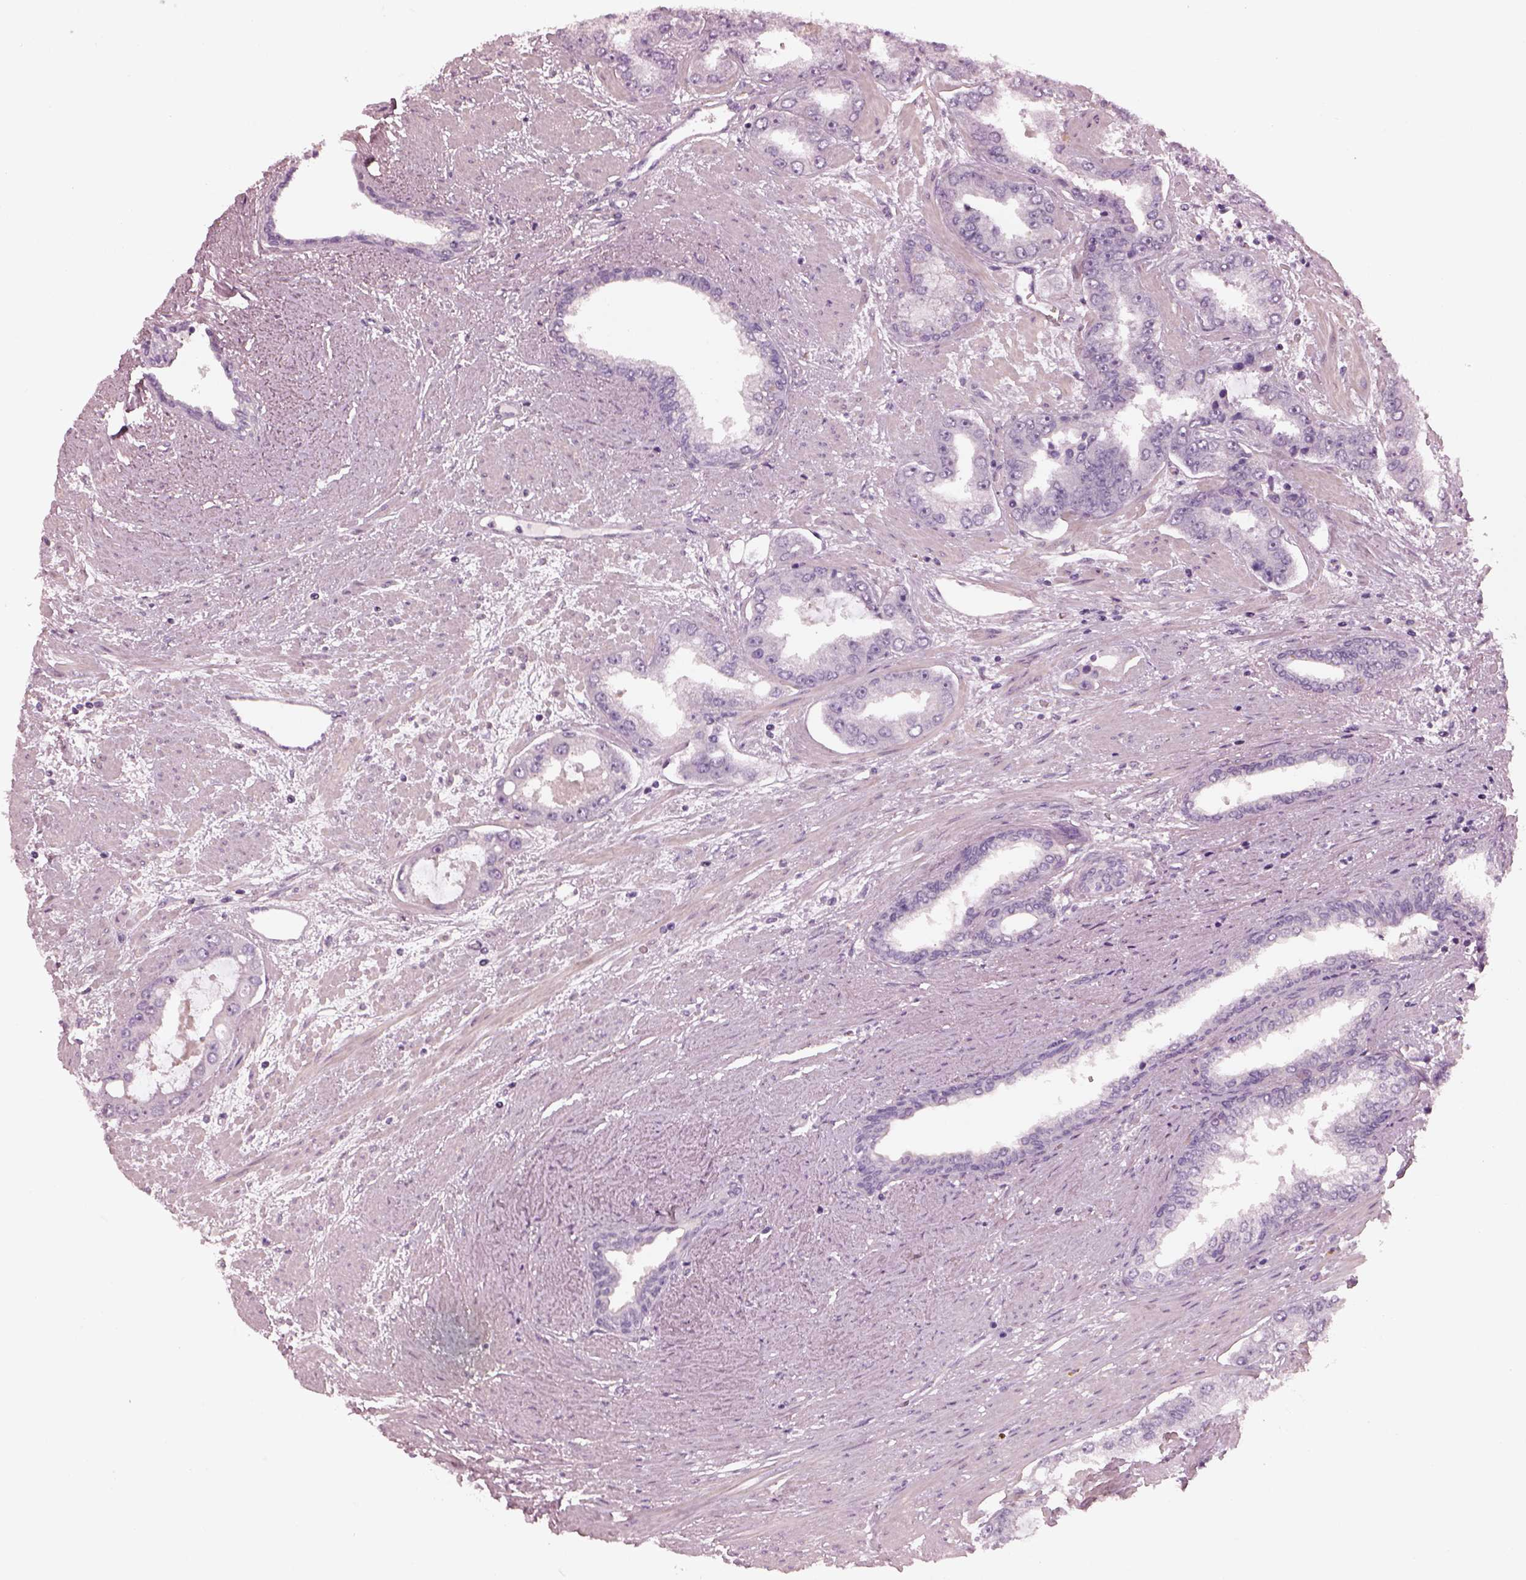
{"staining": {"intensity": "negative", "quantity": "none", "location": "none"}, "tissue": "prostate cancer", "cell_type": "Tumor cells", "image_type": "cancer", "snomed": [{"axis": "morphology", "description": "Adenocarcinoma, Low grade"}, {"axis": "topography", "description": "Prostate"}], "caption": "Immunohistochemical staining of human prostate cancer displays no significant positivity in tumor cells. Brightfield microscopy of immunohistochemistry (IHC) stained with DAB (brown) and hematoxylin (blue), captured at high magnification.", "gene": "OPTC", "patient": {"sex": "male", "age": 60}}